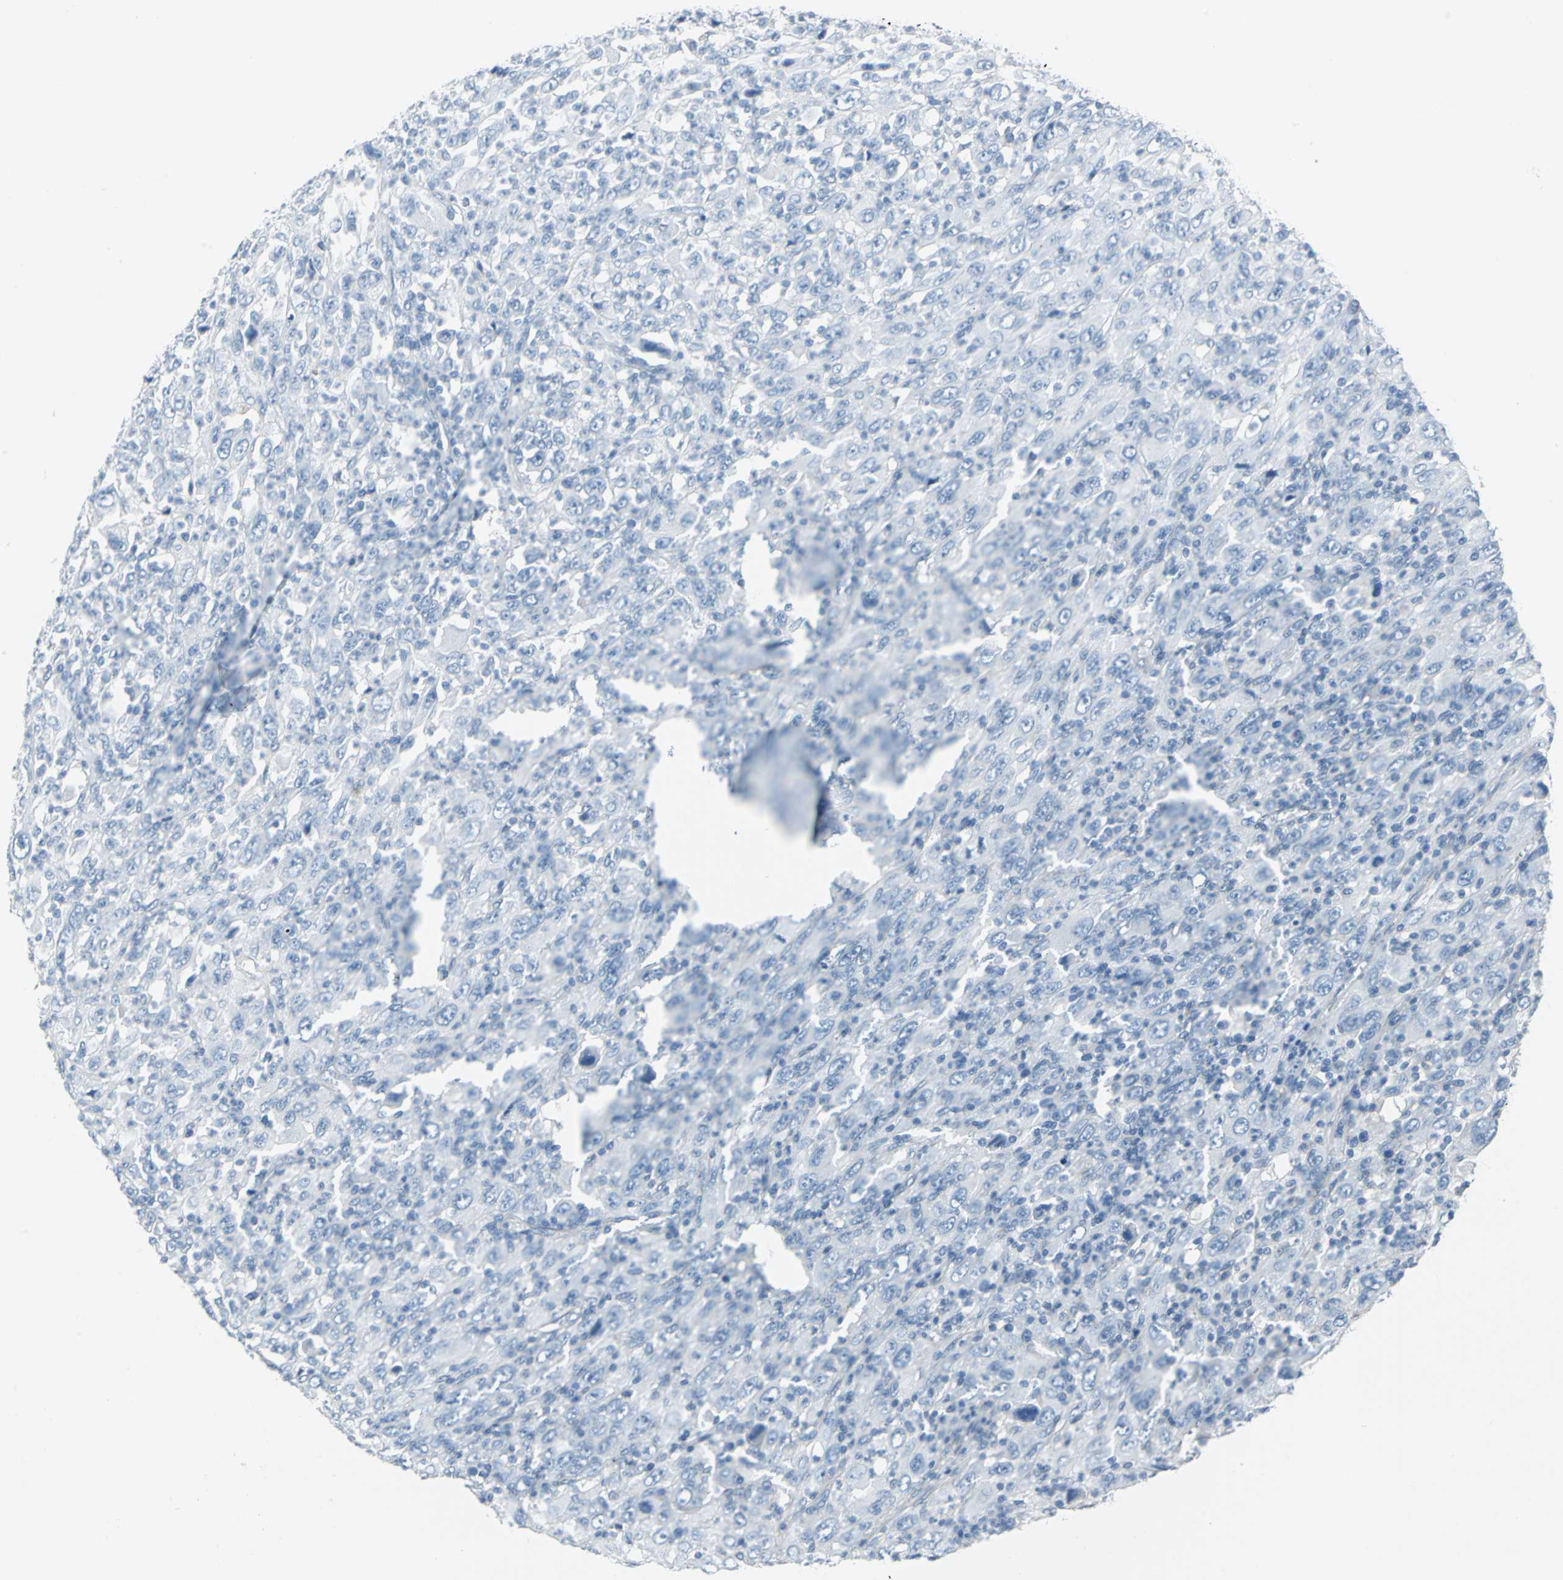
{"staining": {"intensity": "negative", "quantity": "none", "location": "none"}, "tissue": "melanoma", "cell_type": "Tumor cells", "image_type": "cancer", "snomed": [{"axis": "morphology", "description": "Malignant melanoma, Metastatic site"}, {"axis": "topography", "description": "Skin"}], "caption": "High magnification brightfield microscopy of melanoma stained with DAB (brown) and counterstained with hematoxylin (blue): tumor cells show no significant expression.", "gene": "CYB5A", "patient": {"sex": "female", "age": 56}}